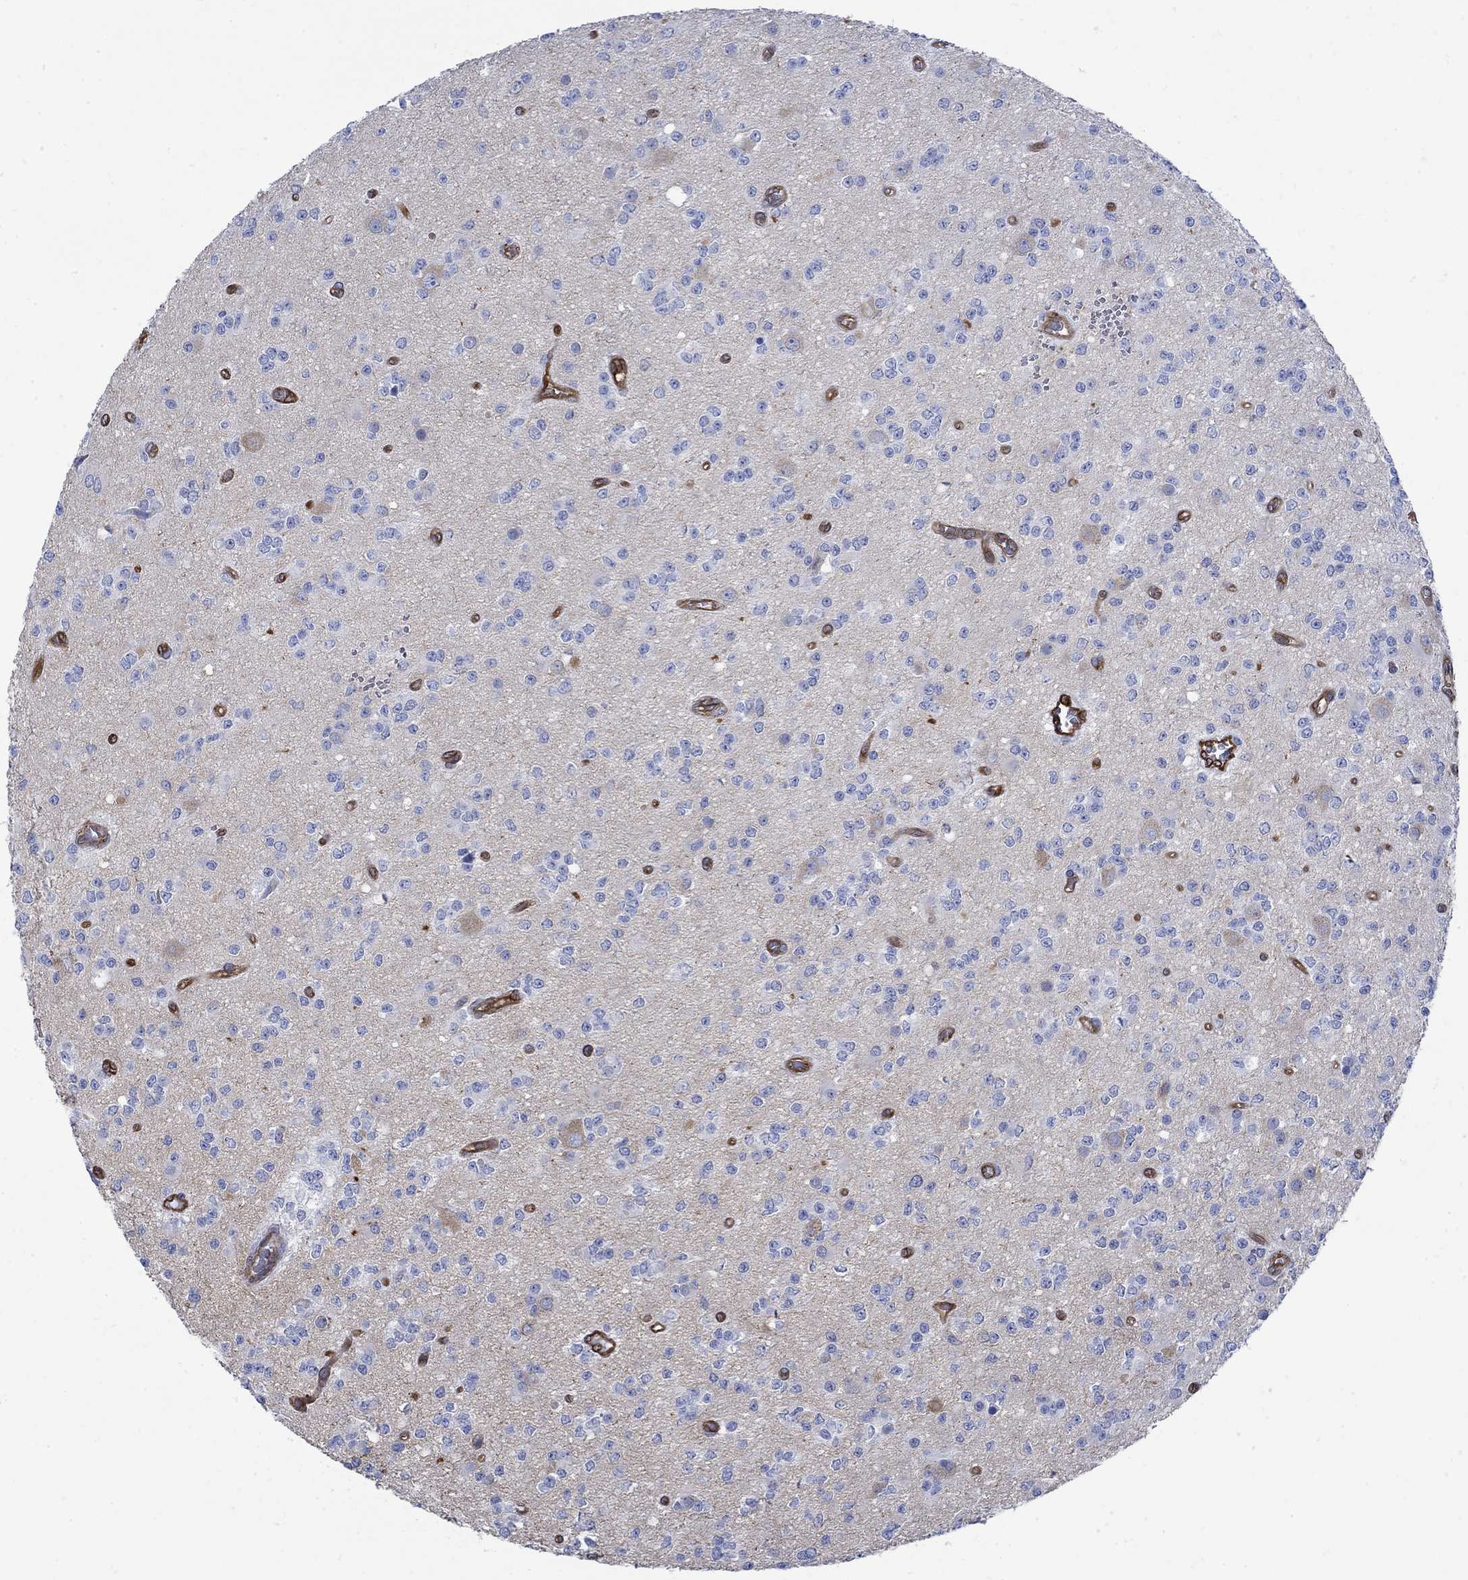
{"staining": {"intensity": "negative", "quantity": "none", "location": "none"}, "tissue": "glioma", "cell_type": "Tumor cells", "image_type": "cancer", "snomed": [{"axis": "morphology", "description": "Glioma, malignant, Low grade"}, {"axis": "topography", "description": "Brain"}], "caption": "This is a histopathology image of immunohistochemistry (IHC) staining of glioma, which shows no positivity in tumor cells.", "gene": "TGM2", "patient": {"sex": "female", "age": 45}}